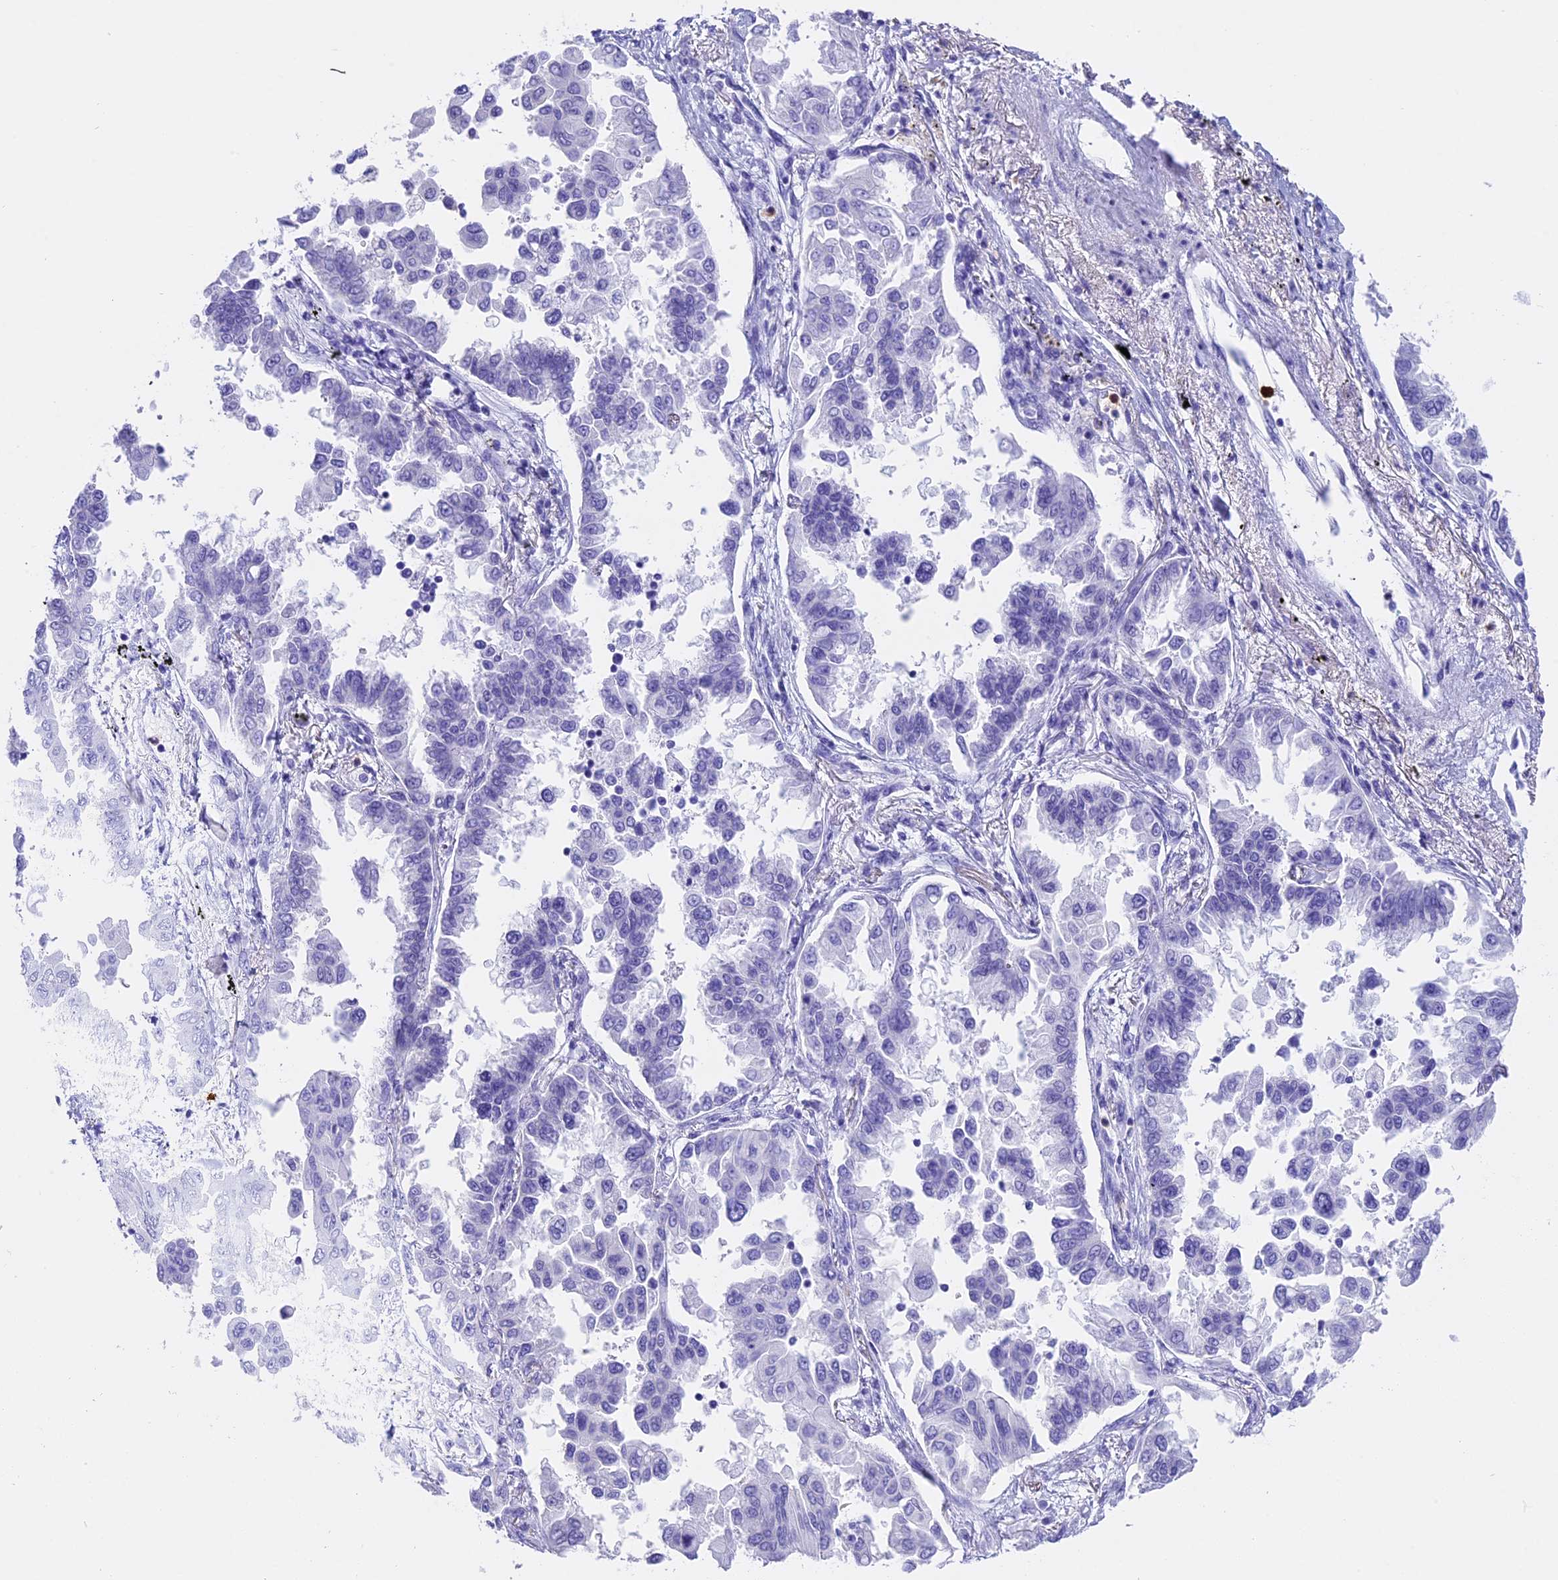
{"staining": {"intensity": "negative", "quantity": "none", "location": "none"}, "tissue": "lung cancer", "cell_type": "Tumor cells", "image_type": "cancer", "snomed": [{"axis": "morphology", "description": "Adenocarcinoma, NOS"}, {"axis": "topography", "description": "Lung"}], "caption": "A photomicrograph of lung adenocarcinoma stained for a protein shows no brown staining in tumor cells. (Stains: DAB (3,3'-diaminobenzidine) immunohistochemistry (IHC) with hematoxylin counter stain, Microscopy: brightfield microscopy at high magnification).", "gene": "CLC", "patient": {"sex": "female", "age": 67}}